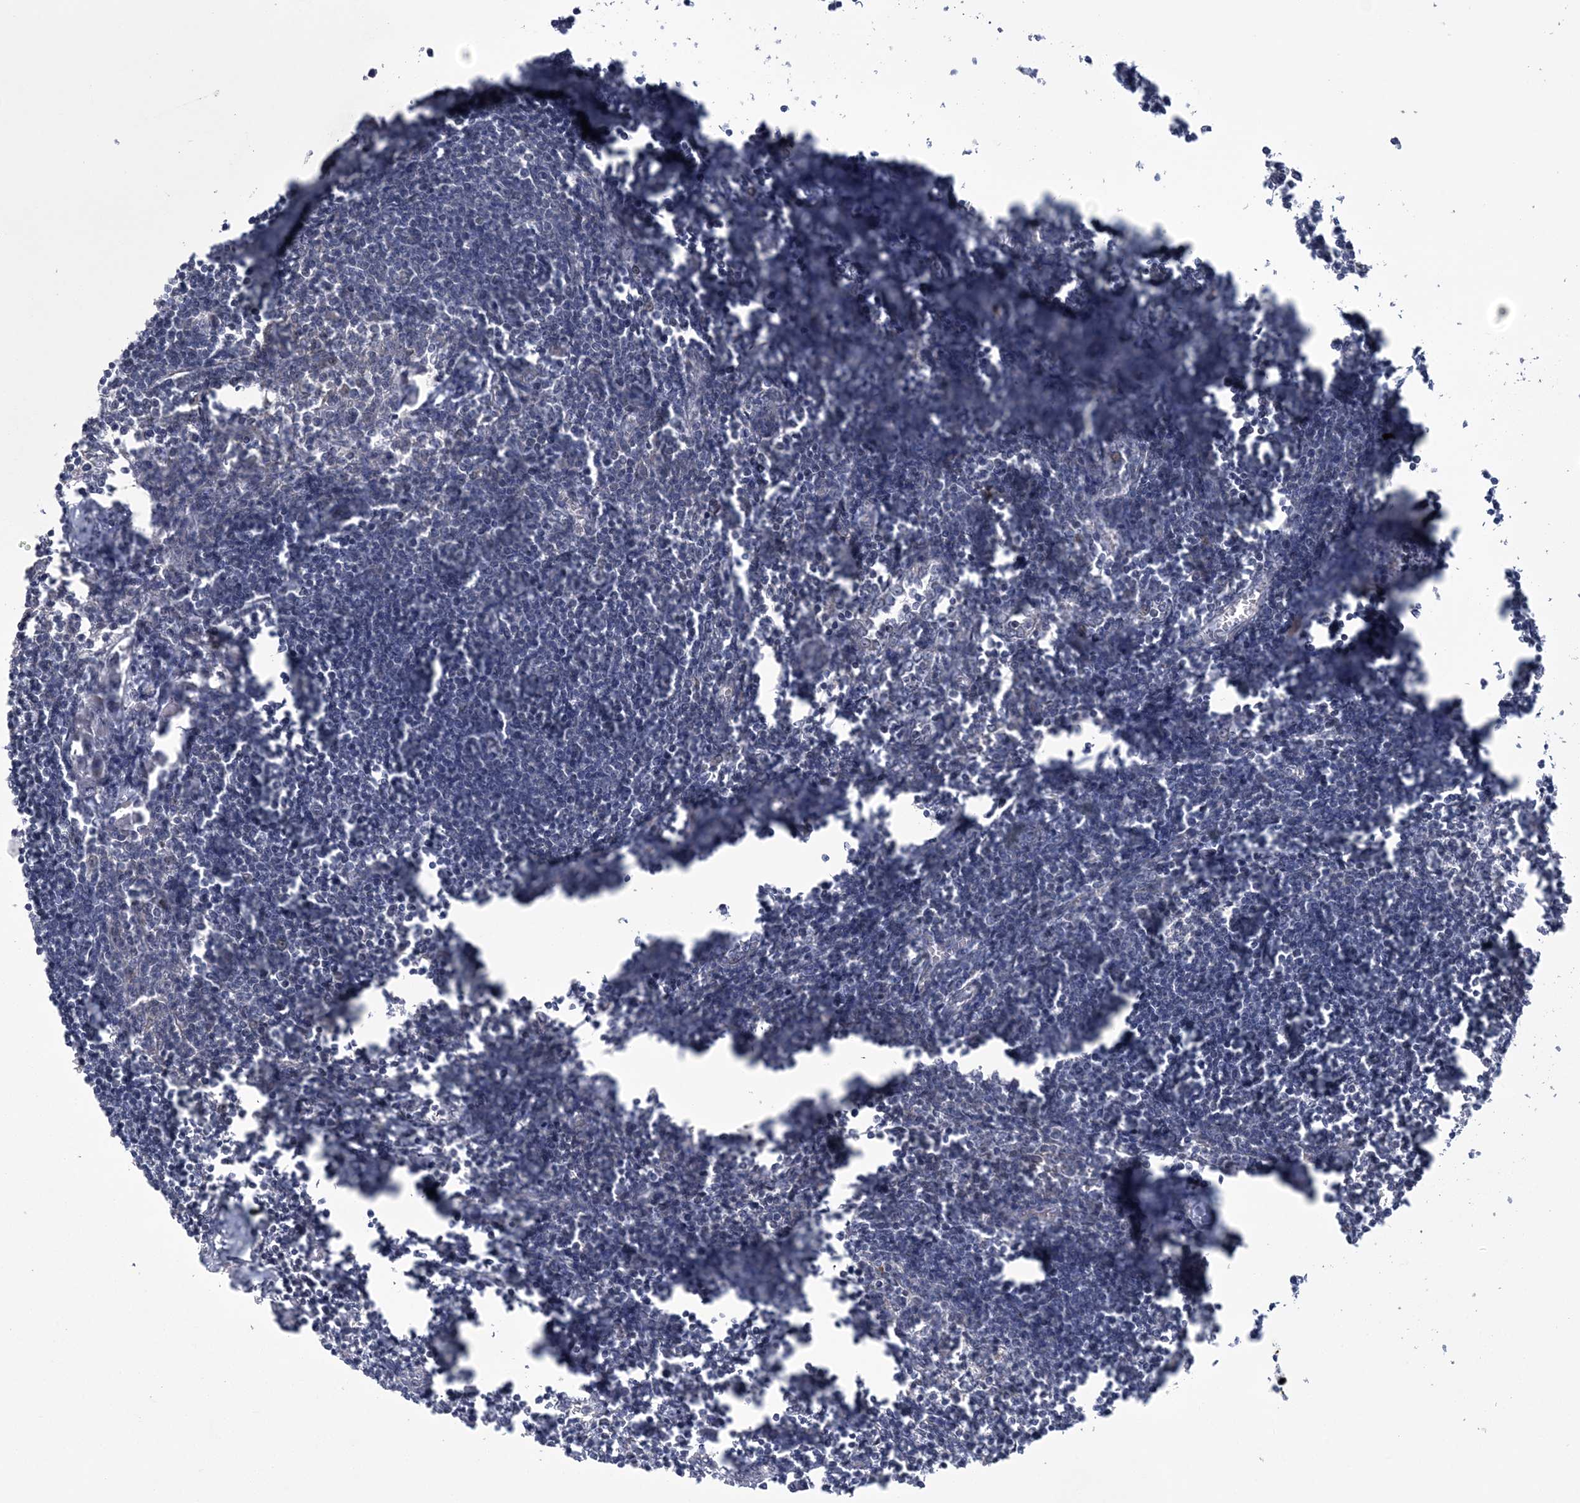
{"staining": {"intensity": "negative", "quantity": "none", "location": "none"}, "tissue": "lymph node", "cell_type": "Germinal center cells", "image_type": "normal", "snomed": [{"axis": "morphology", "description": "Normal tissue, NOS"}, {"axis": "morphology", "description": "Malignant melanoma, Metastatic site"}, {"axis": "topography", "description": "Lymph node"}], "caption": "Immunohistochemistry (IHC) micrograph of normal lymph node: human lymph node stained with DAB demonstrates no significant protein positivity in germinal center cells.", "gene": "HOMEZ", "patient": {"sex": "male", "age": 41}}